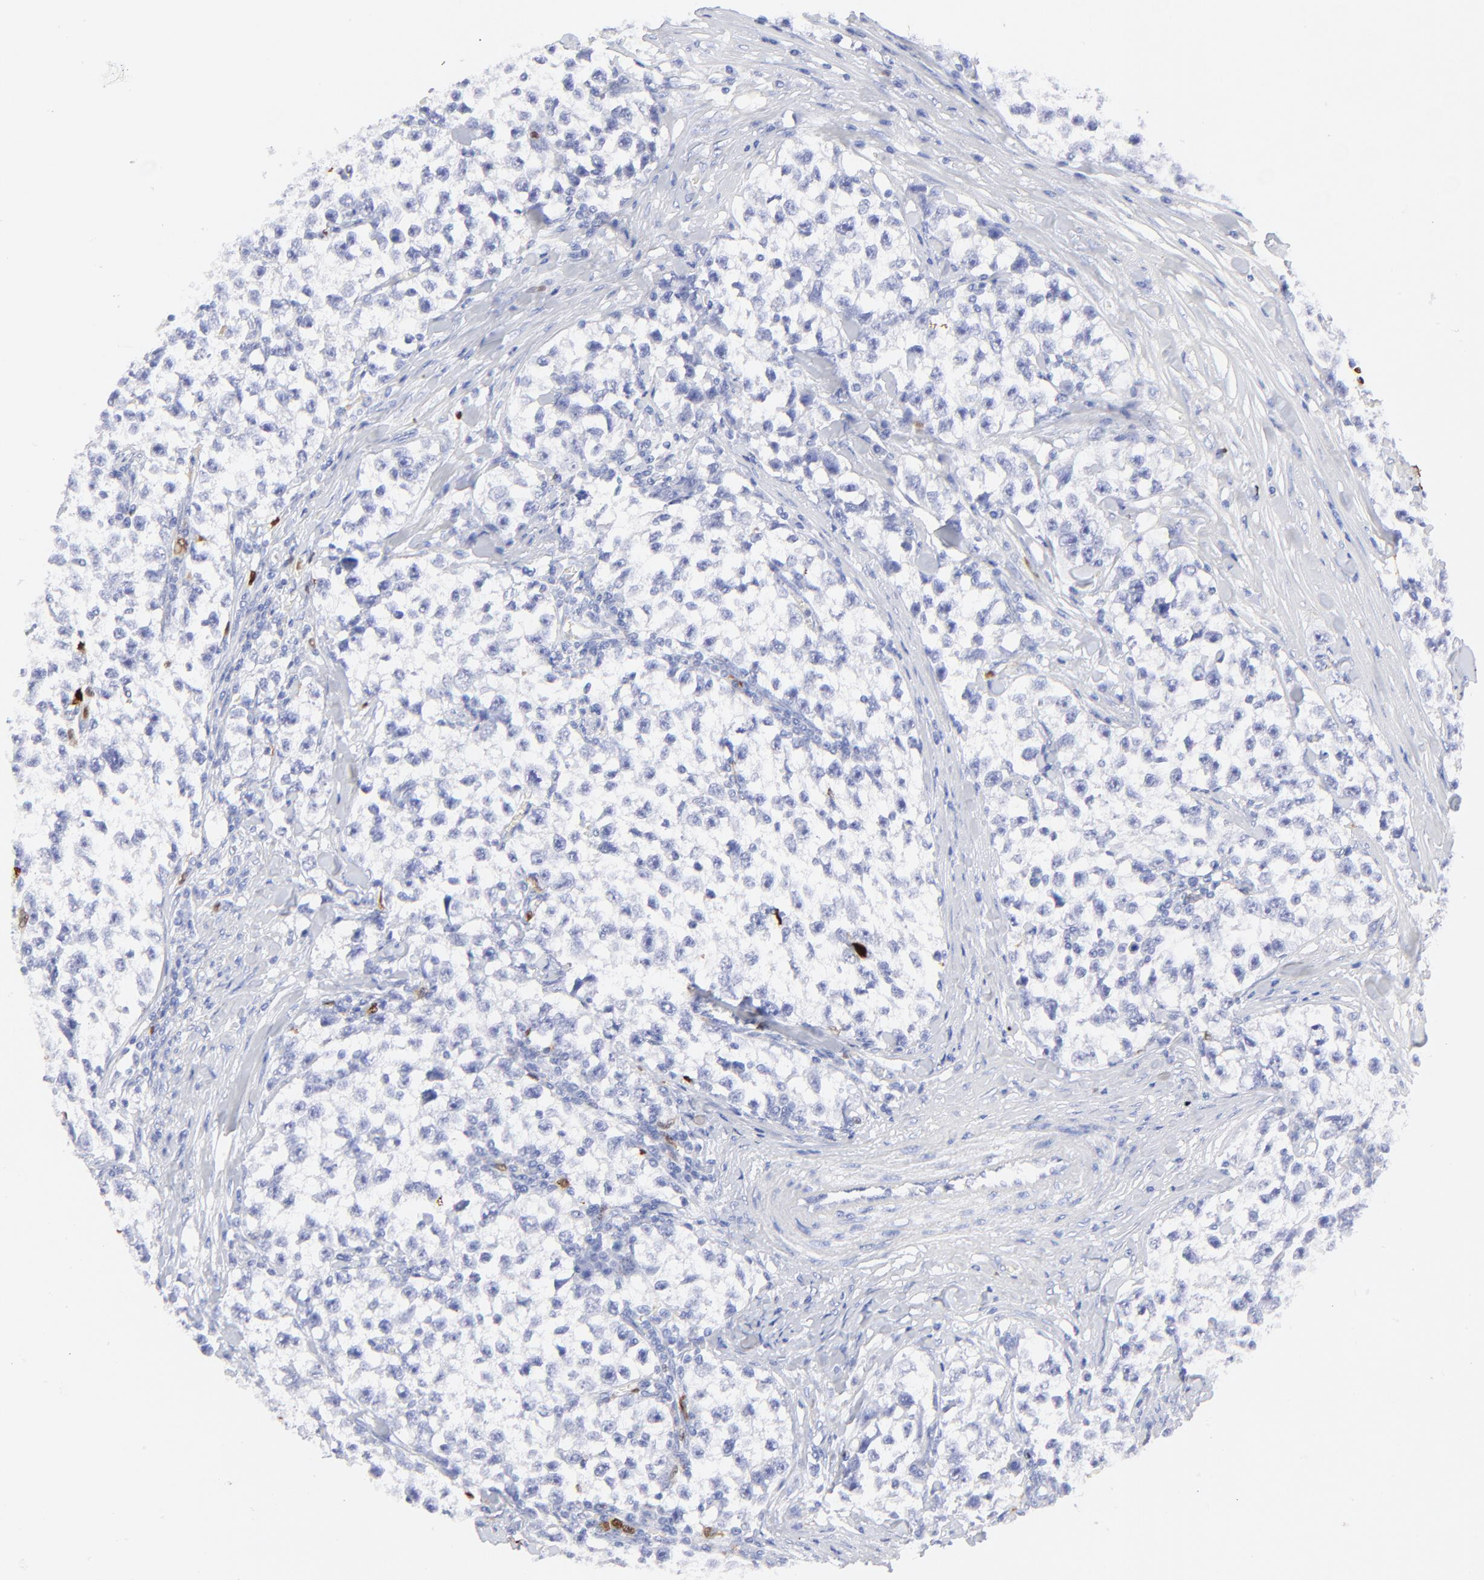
{"staining": {"intensity": "negative", "quantity": "none", "location": "none"}, "tissue": "testis cancer", "cell_type": "Tumor cells", "image_type": "cancer", "snomed": [{"axis": "morphology", "description": "Seminoma, NOS"}, {"axis": "morphology", "description": "Carcinoma, Embryonal, NOS"}, {"axis": "topography", "description": "Testis"}], "caption": "The histopathology image shows no significant expression in tumor cells of testis cancer.", "gene": "S100A12", "patient": {"sex": "male", "age": 30}}